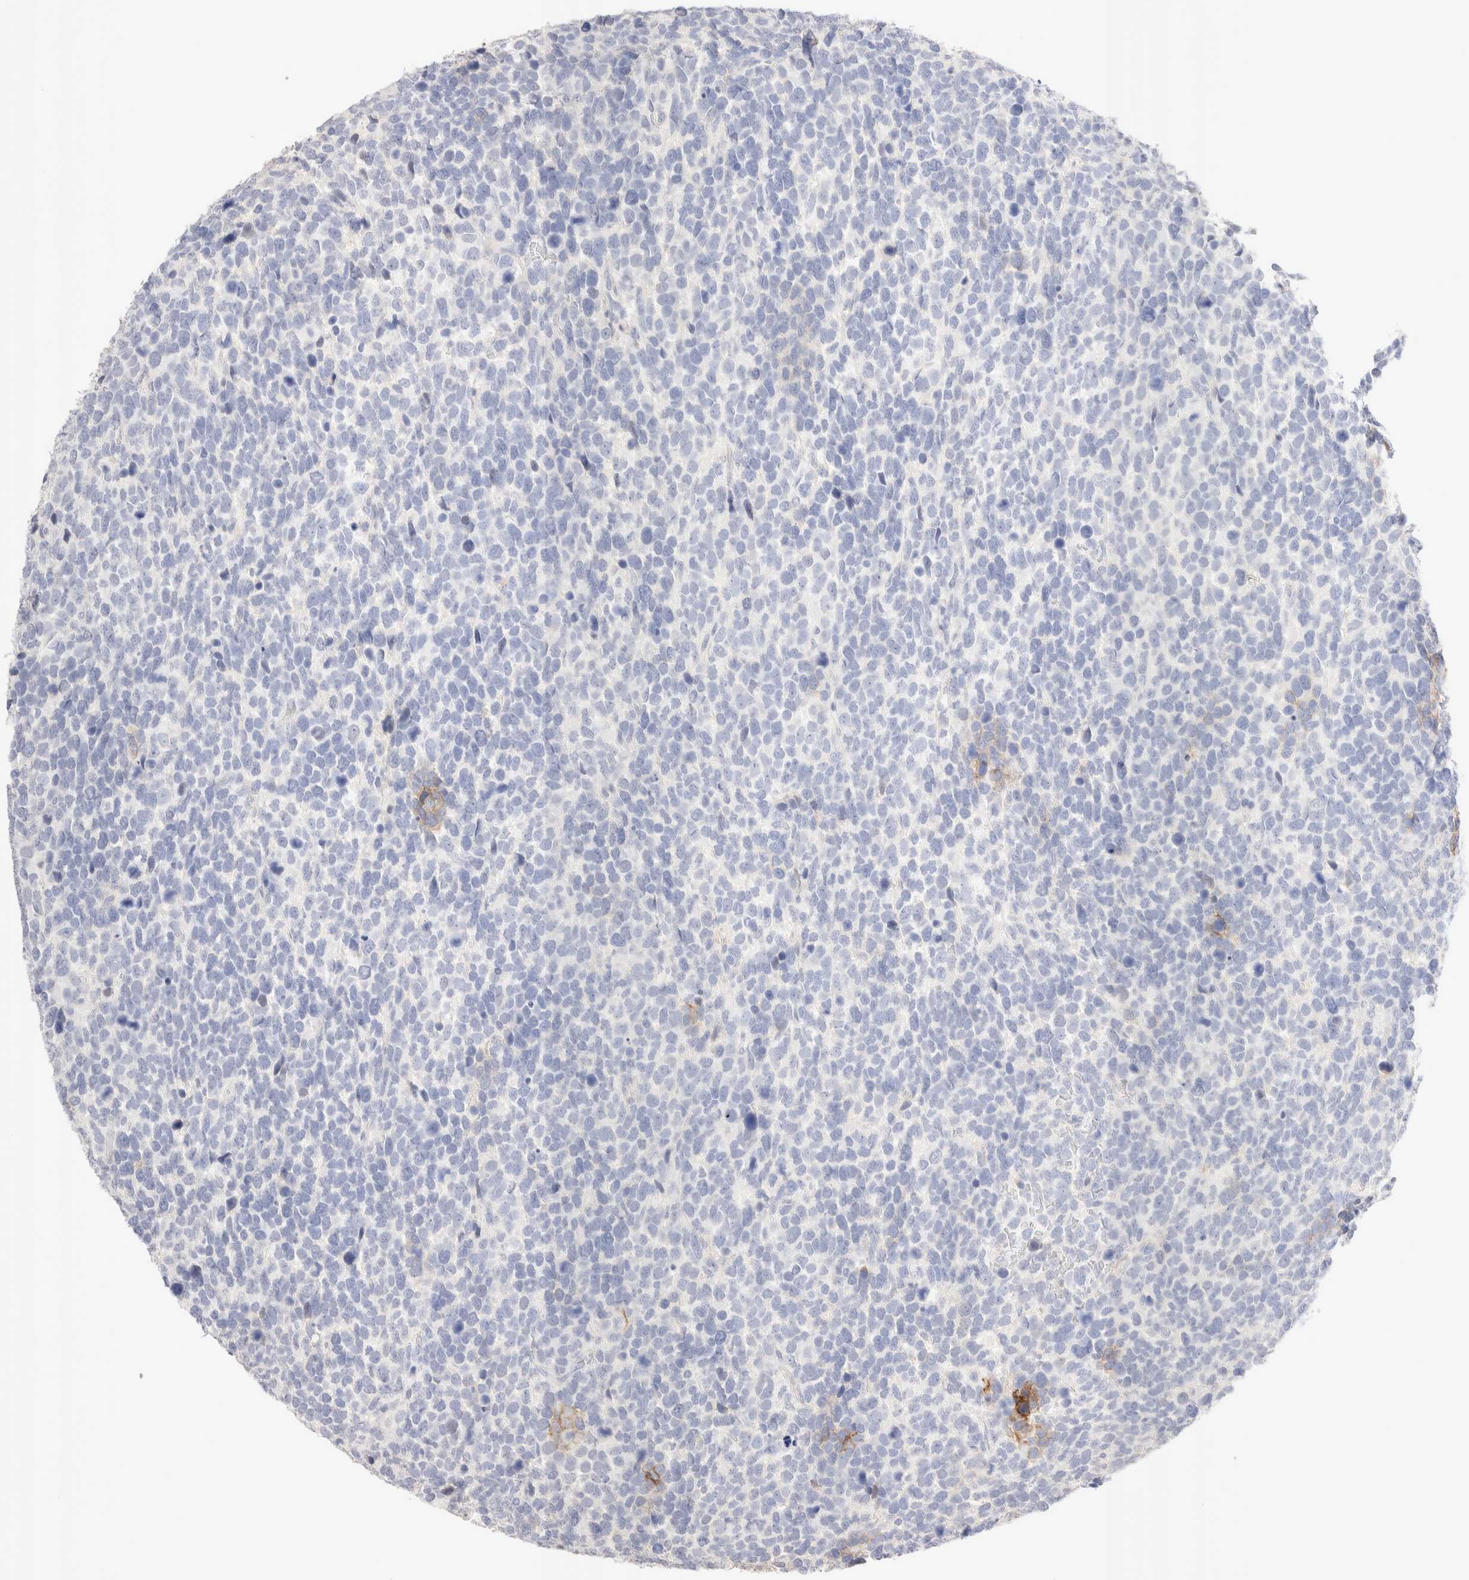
{"staining": {"intensity": "negative", "quantity": "none", "location": "none"}, "tissue": "urothelial cancer", "cell_type": "Tumor cells", "image_type": "cancer", "snomed": [{"axis": "morphology", "description": "Urothelial carcinoma, High grade"}, {"axis": "topography", "description": "Urinary bladder"}], "caption": "Urothelial carcinoma (high-grade) stained for a protein using immunohistochemistry shows no staining tumor cells.", "gene": "EPCAM", "patient": {"sex": "female", "age": 82}}